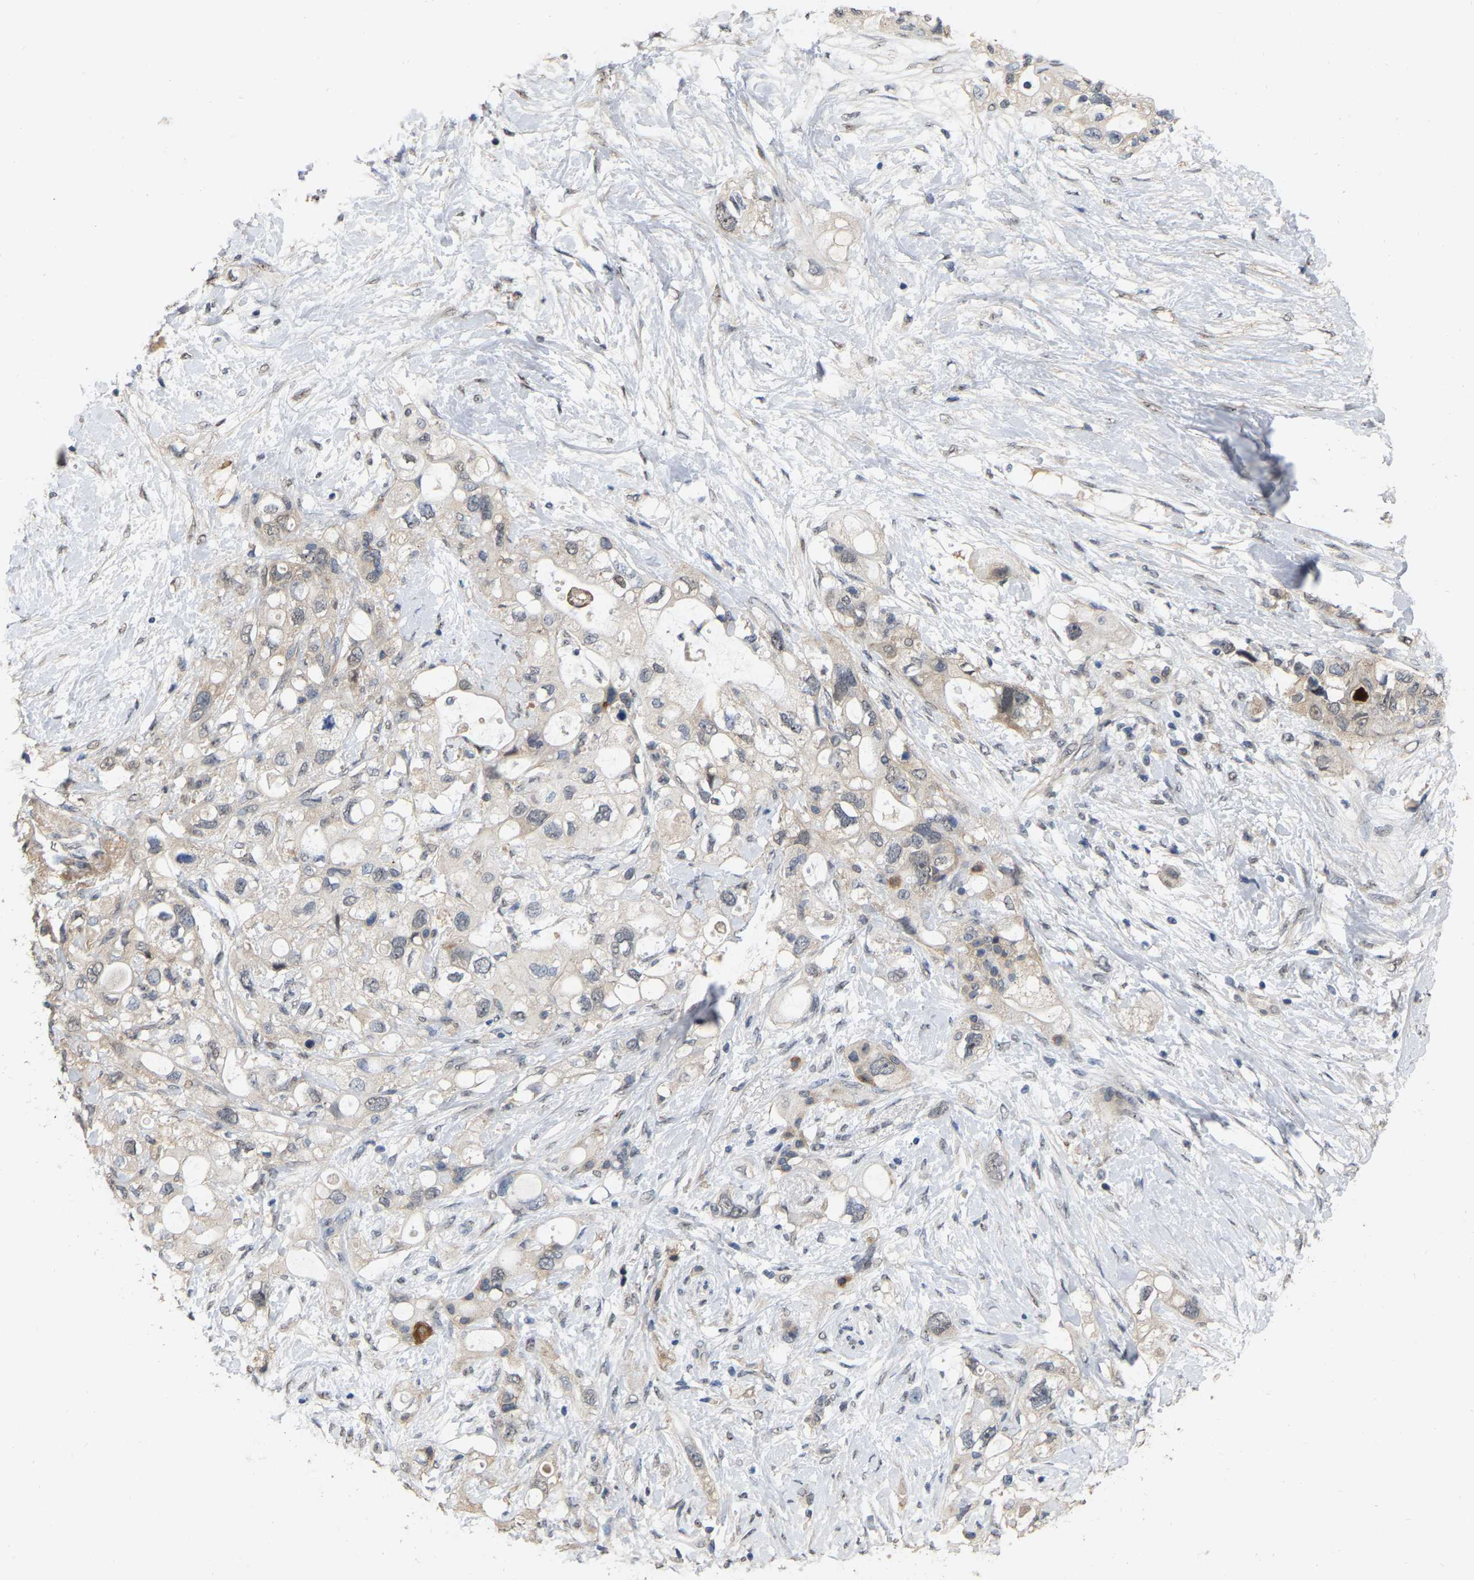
{"staining": {"intensity": "weak", "quantity": "<25%", "location": "cytoplasmic/membranous"}, "tissue": "pancreatic cancer", "cell_type": "Tumor cells", "image_type": "cancer", "snomed": [{"axis": "morphology", "description": "Adenocarcinoma, NOS"}, {"axis": "topography", "description": "Pancreas"}], "caption": "This is an immunohistochemistry (IHC) micrograph of pancreatic cancer (adenocarcinoma). There is no staining in tumor cells.", "gene": "RUVBL1", "patient": {"sex": "female", "age": 56}}